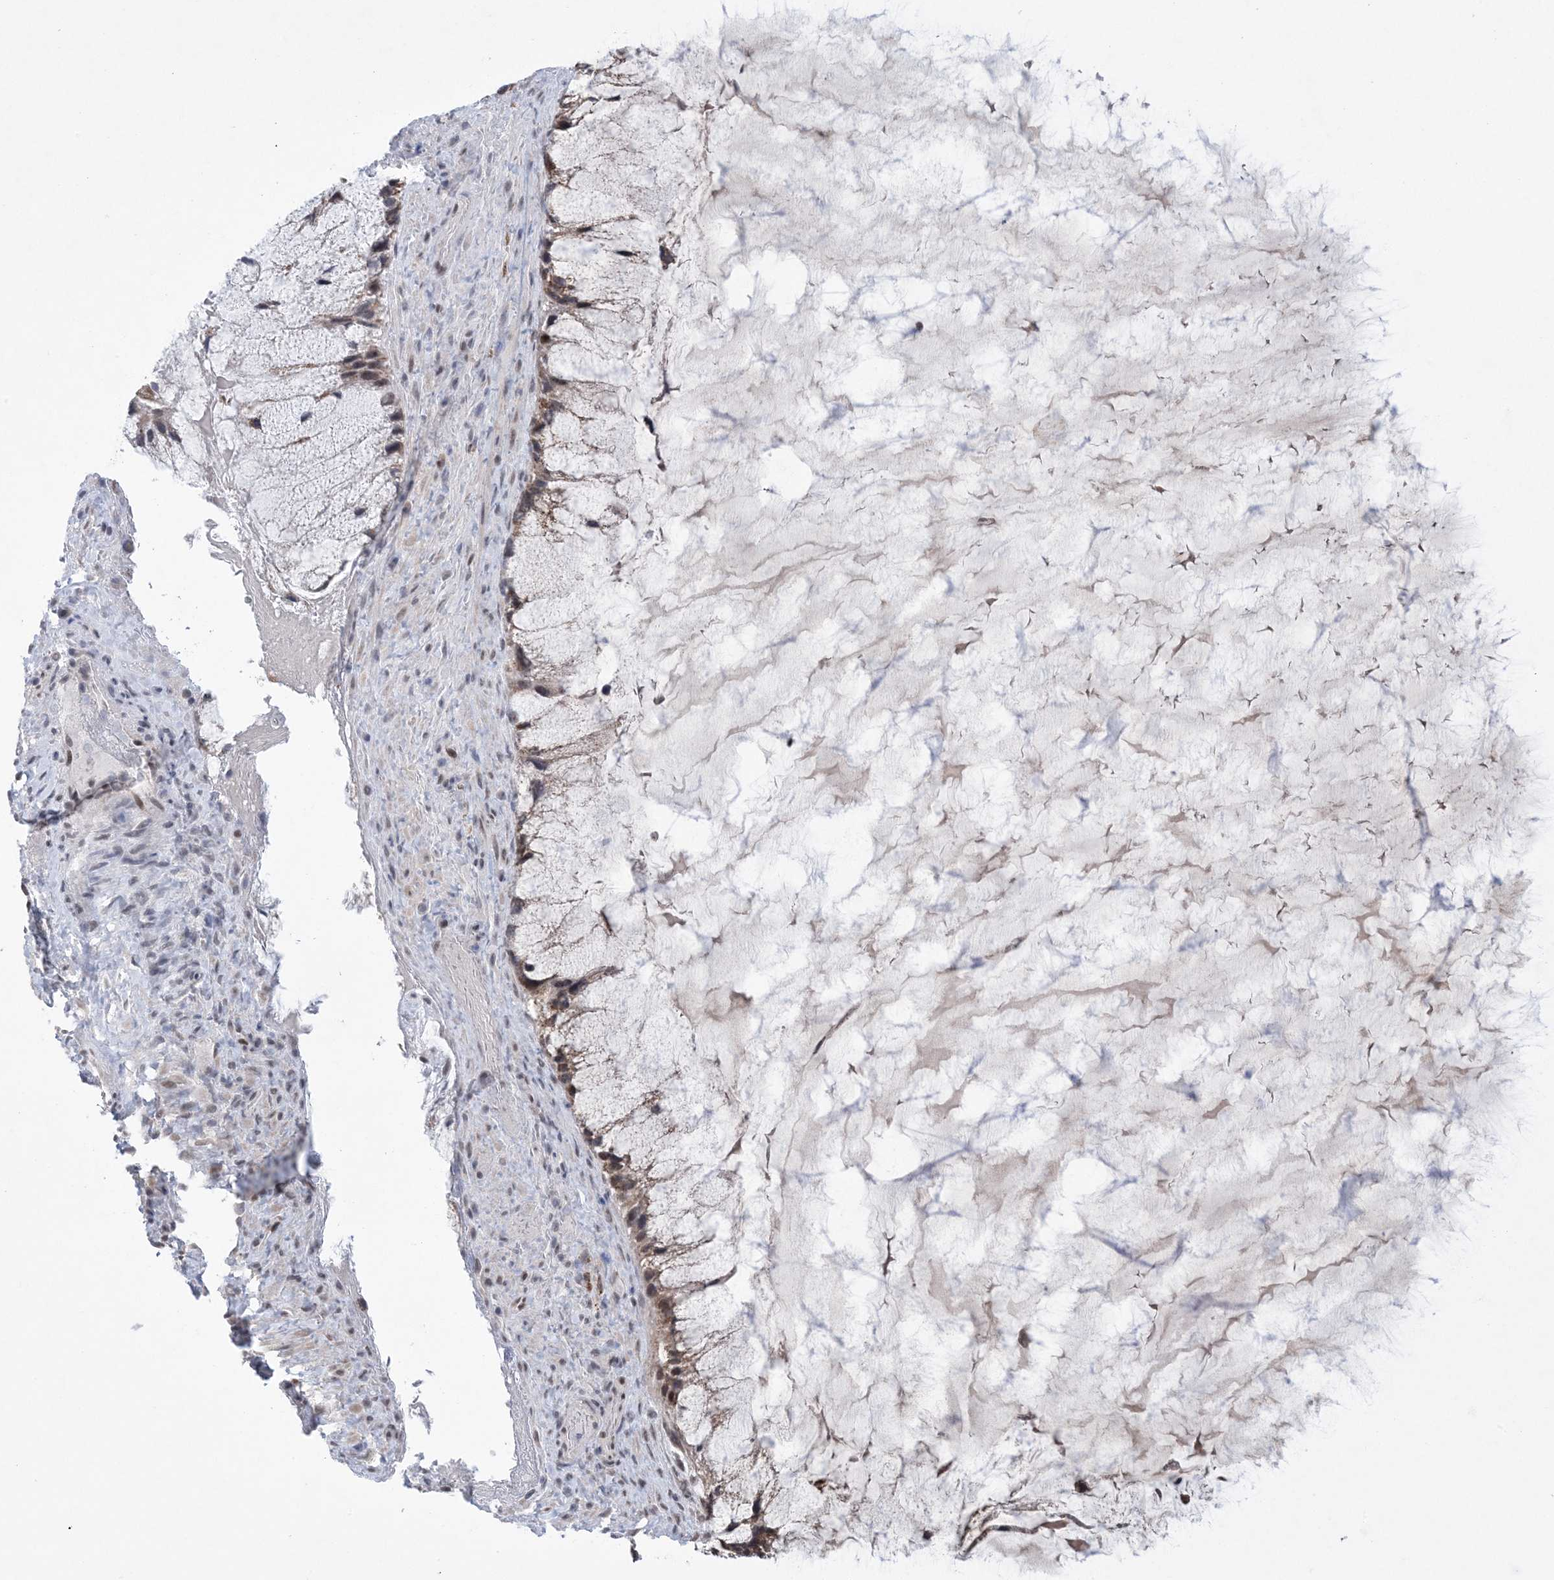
{"staining": {"intensity": "weak", "quantity": ">75%", "location": "cytoplasmic/membranous,nuclear"}, "tissue": "ovarian cancer", "cell_type": "Tumor cells", "image_type": "cancer", "snomed": [{"axis": "morphology", "description": "Cystadenocarcinoma, mucinous, NOS"}, {"axis": "topography", "description": "Ovary"}], "caption": "Mucinous cystadenocarcinoma (ovarian) stained with DAB (3,3'-diaminobenzidine) immunohistochemistry demonstrates low levels of weak cytoplasmic/membranous and nuclear staining in approximately >75% of tumor cells.", "gene": "TRMT10C", "patient": {"sex": "female", "age": 37}}